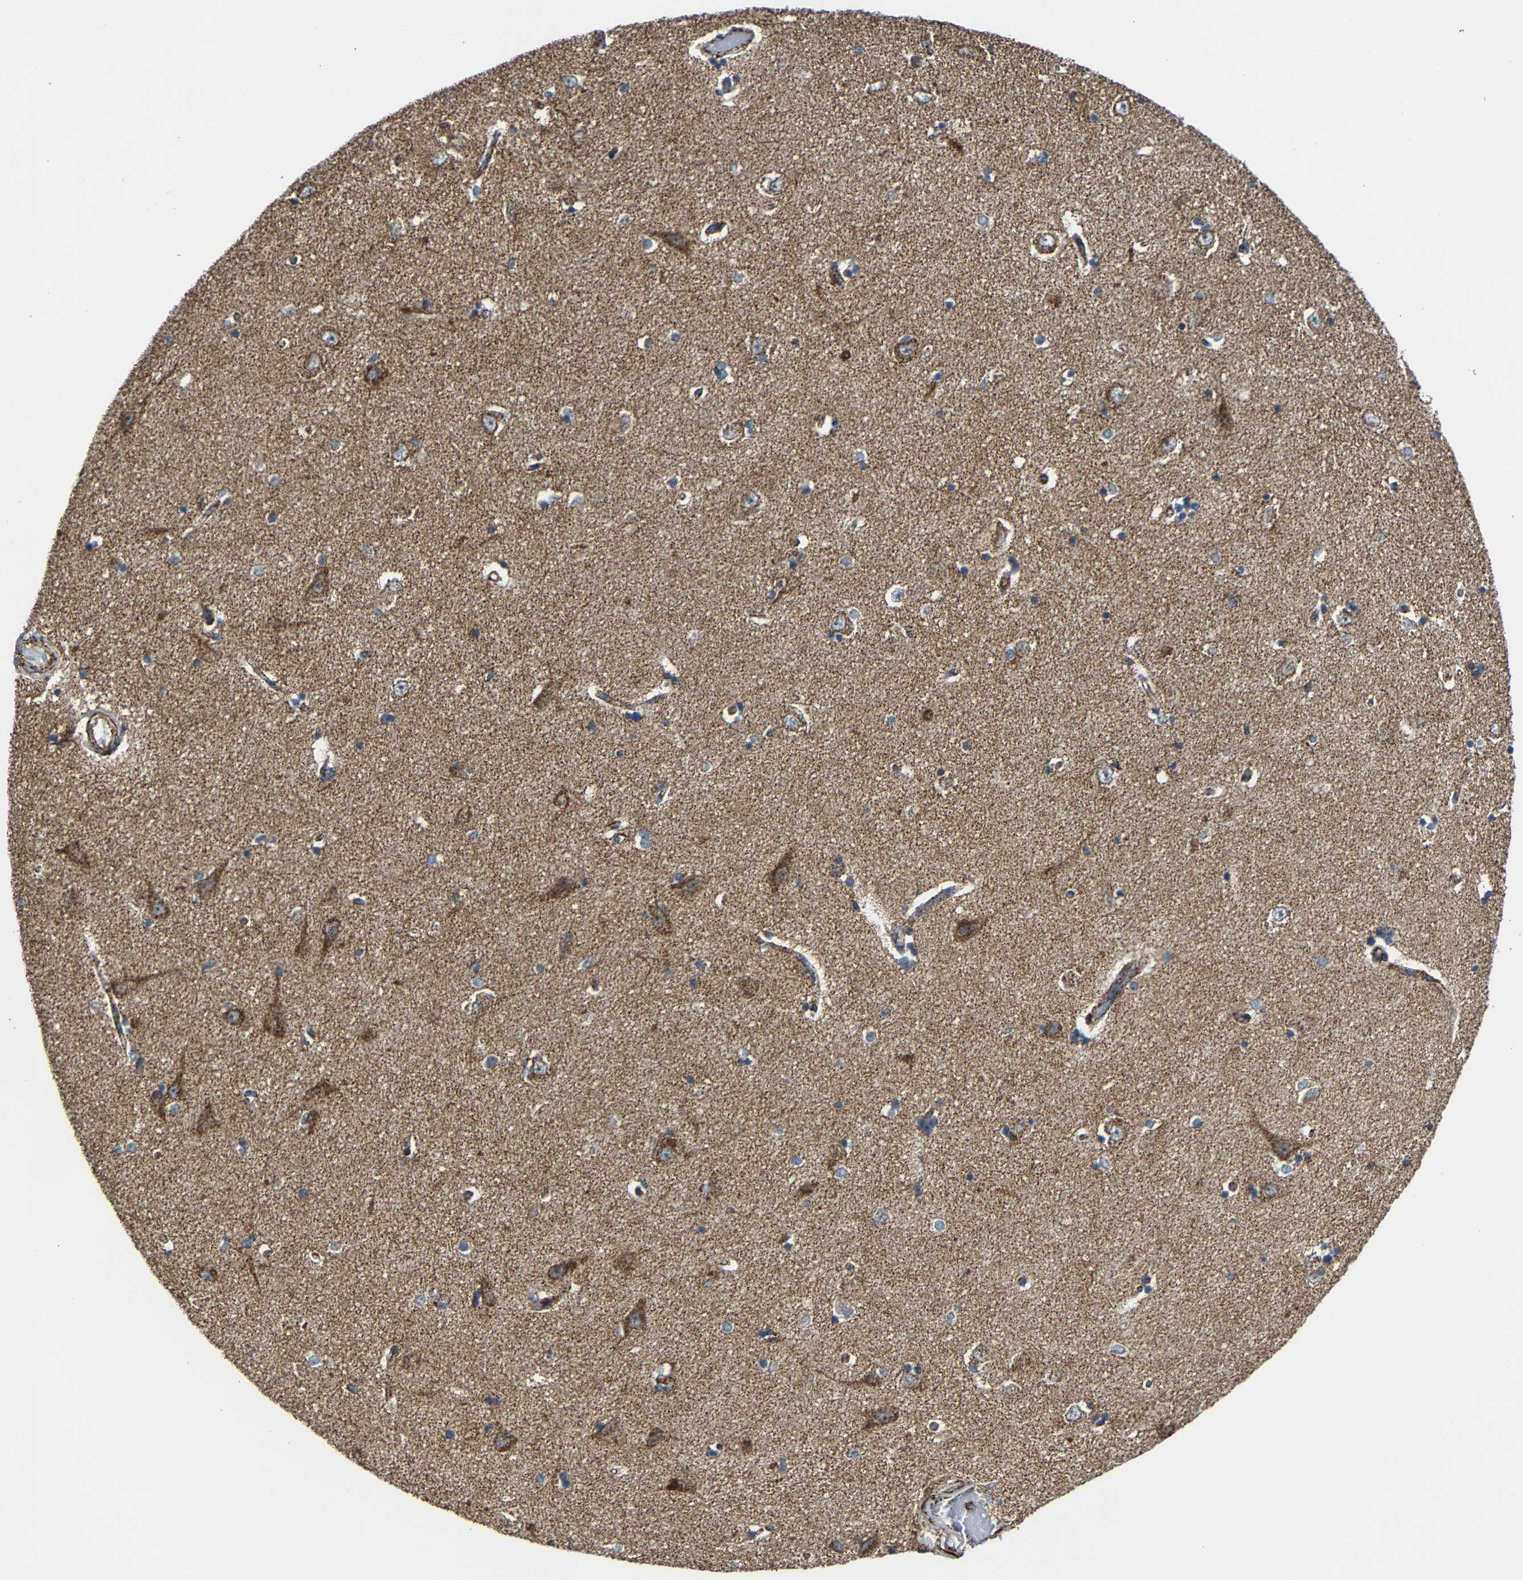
{"staining": {"intensity": "moderate", "quantity": "<25%", "location": "cytoplasmic/membranous"}, "tissue": "hippocampus", "cell_type": "Glial cells", "image_type": "normal", "snomed": [{"axis": "morphology", "description": "Normal tissue, NOS"}, {"axis": "topography", "description": "Hippocampus"}], "caption": "A photomicrograph of hippocampus stained for a protein shows moderate cytoplasmic/membranous brown staining in glial cells. Nuclei are stained in blue.", "gene": "NDUFV3", "patient": {"sex": "male", "age": 45}}